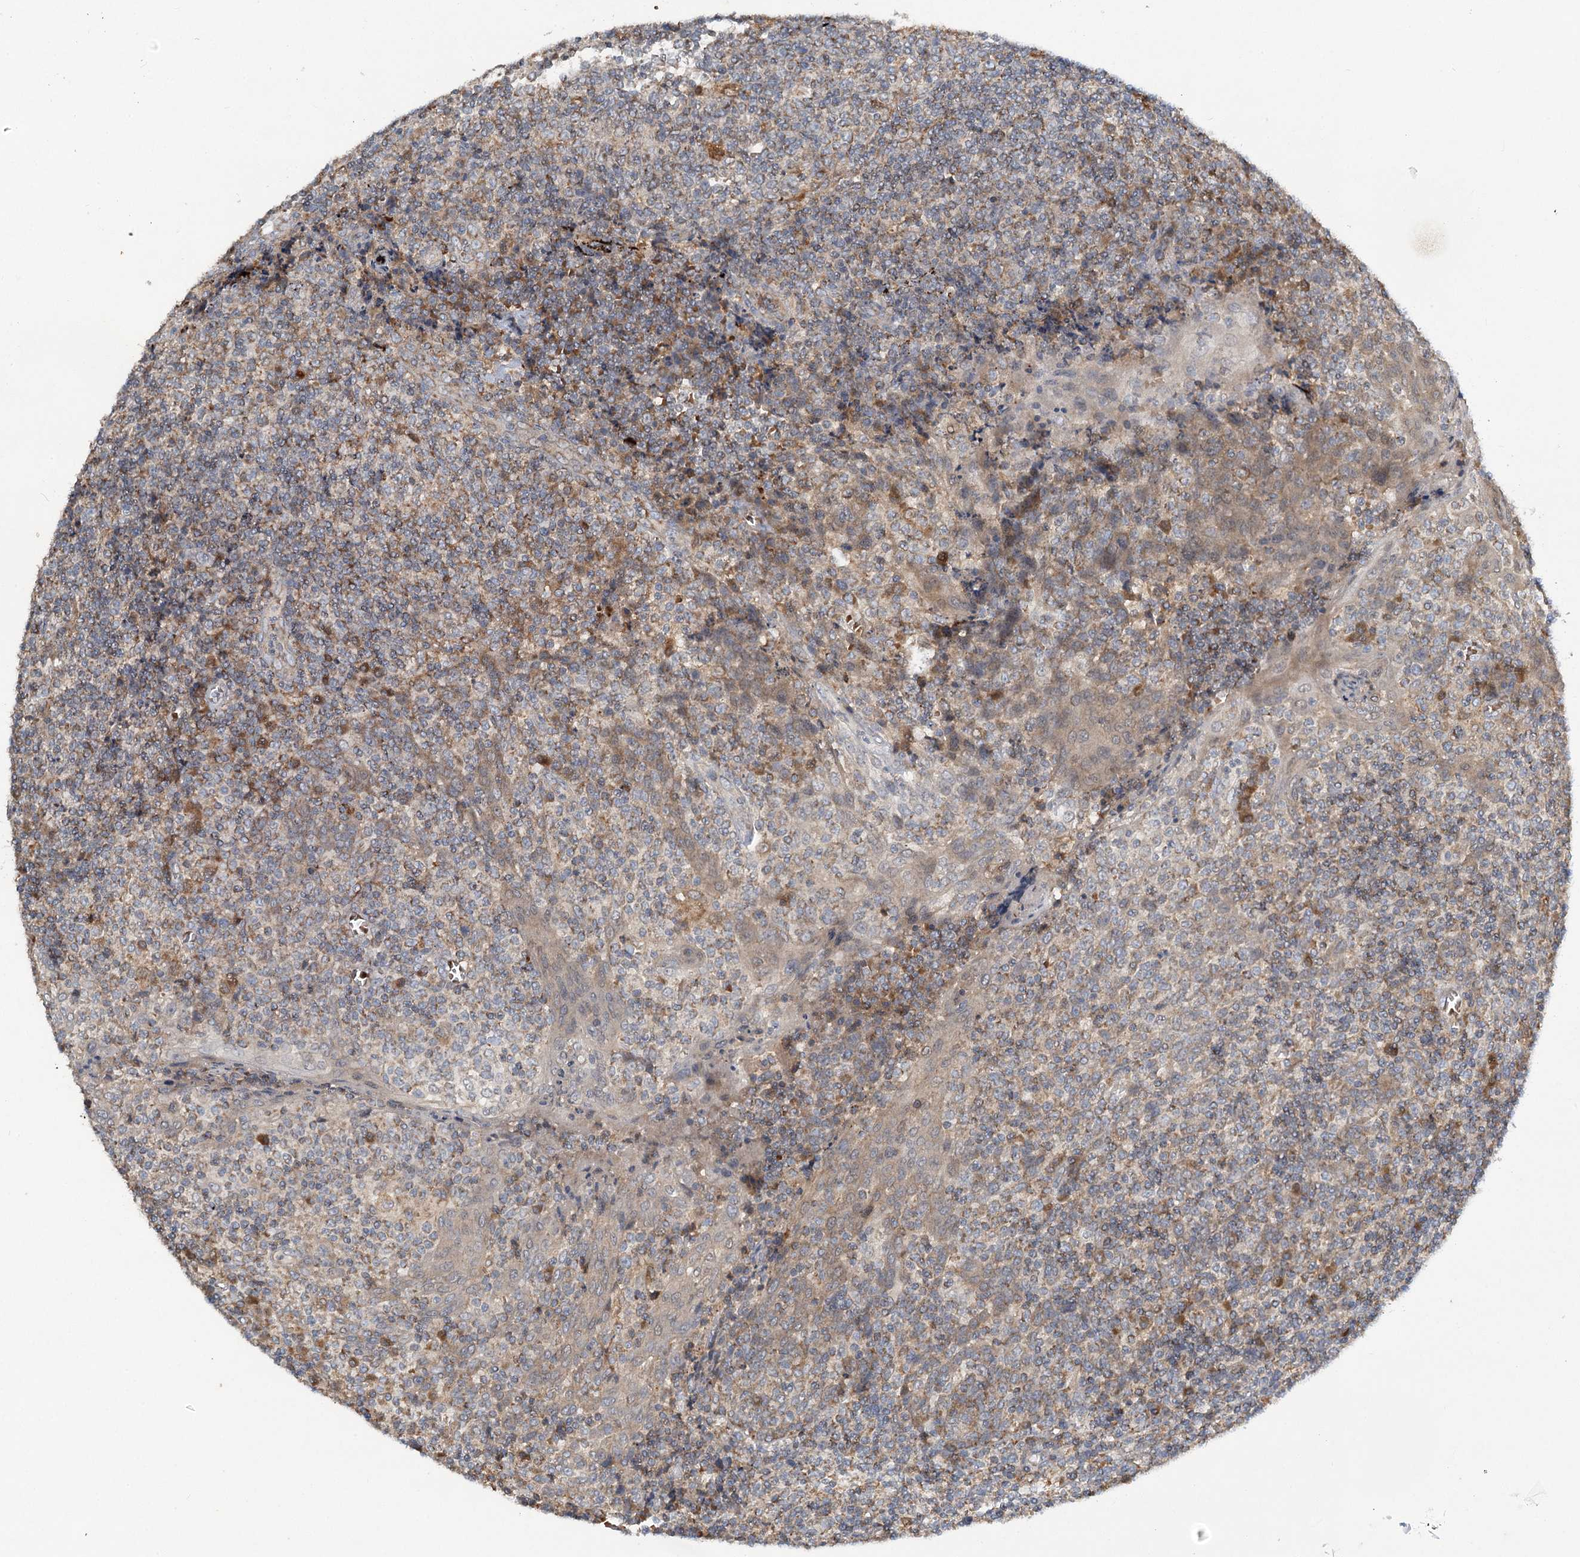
{"staining": {"intensity": "moderate", "quantity": "<25%", "location": "cytoplasmic/membranous"}, "tissue": "tonsil", "cell_type": "Germinal center cells", "image_type": "normal", "snomed": [{"axis": "morphology", "description": "Normal tissue, NOS"}, {"axis": "topography", "description": "Tonsil"}], "caption": "Germinal center cells exhibit low levels of moderate cytoplasmic/membranous staining in about <25% of cells in unremarkable human tonsil. (DAB = brown stain, brightfield microscopy at high magnification).", "gene": "PYROXD2", "patient": {"sex": "female", "age": 19}}